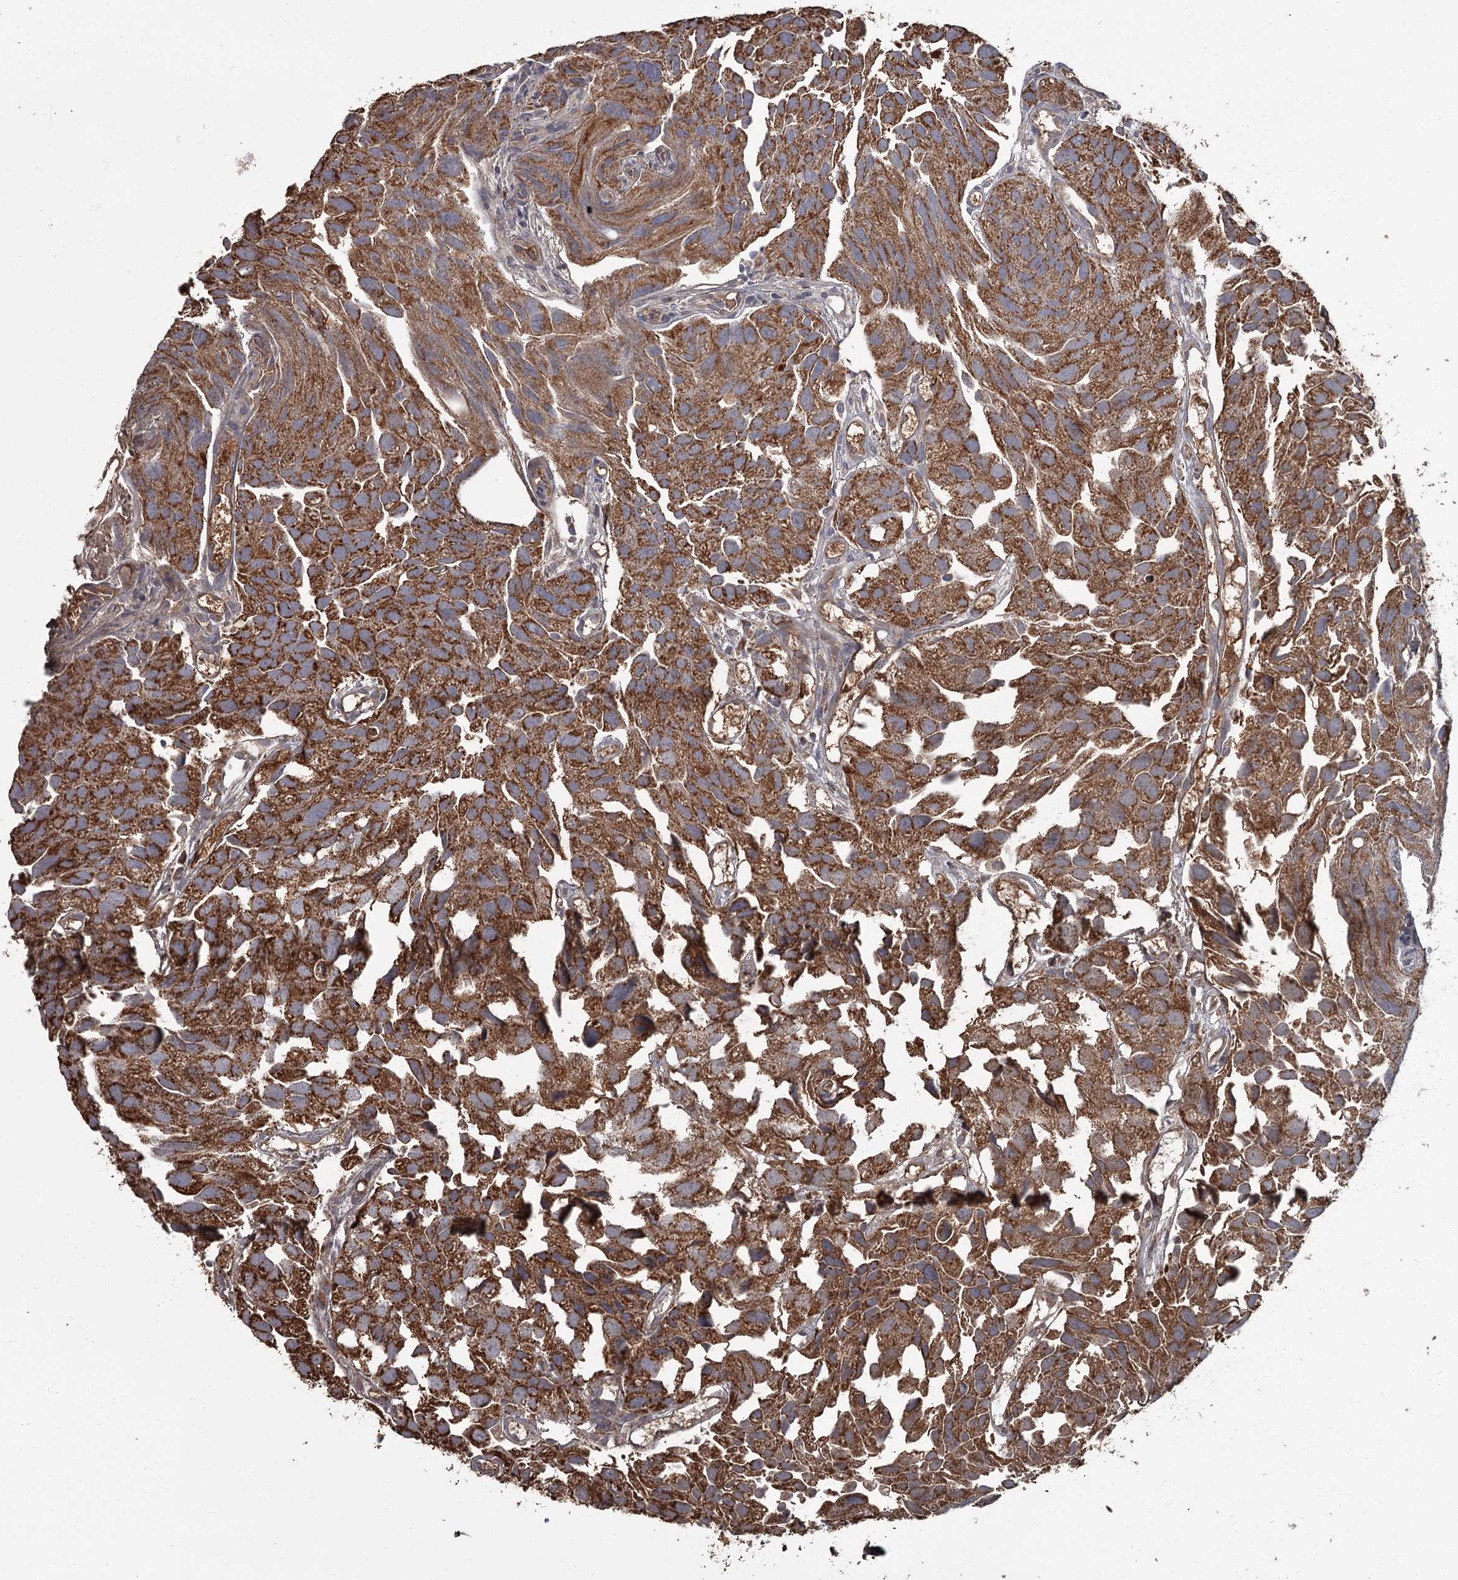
{"staining": {"intensity": "strong", "quantity": ">75%", "location": "cytoplasmic/membranous"}, "tissue": "urothelial cancer", "cell_type": "Tumor cells", "image_type": "cancer", "snomed": [{"axis": "morphology", "description": "Urothelial carcinoma, High grade"}, {"axis": "topography", "description": "Urinary bladder"}], "caption": "Protein expression analysis of human high-grade urothelial carcinoma reveals strong cytoplasmic/membranous staining in about >75% of tumor cells. Immunohistochemistry stains the protein of interest in brown and the nuclei are stained blue.", "gene": "THAP9", "patient": {"sex": "female", "age": 75}}